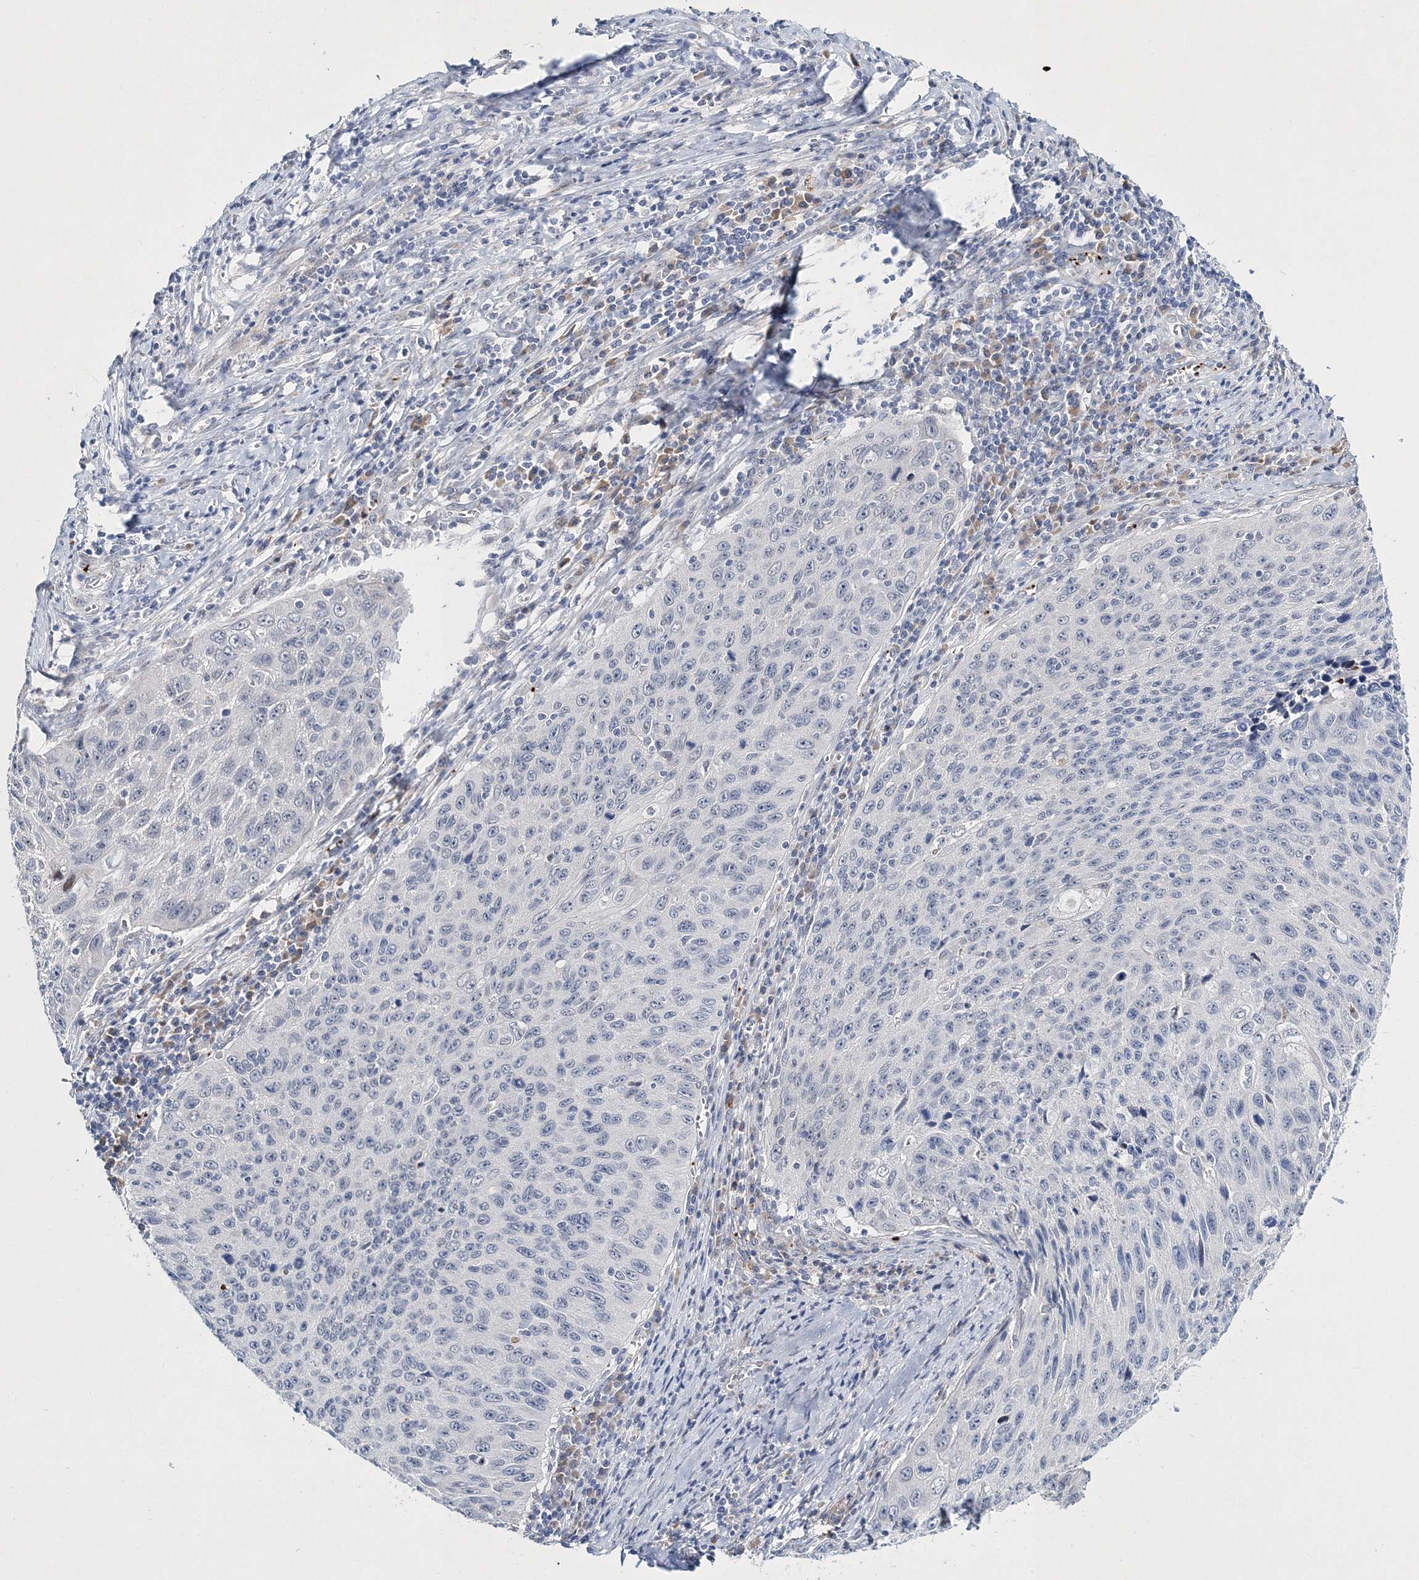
{"staining": {"intensity": "negative", "quantity": "none", "location": "none"}, "tissue": "cervical cancer", "cell_type": "Tumor cells", "image_type": "cancer", "snomed": [{"axis": "morphology", "description": "Squamous cell carcinoma, NOS"}, {"axis": "topography", "description": "Cervix"}], "caption": "Tumor cells show no significant positivity in cervical squamous cell carcinoma.", "gene": "MYOZ2", "patient": {"sex": "female", "age": 53}}